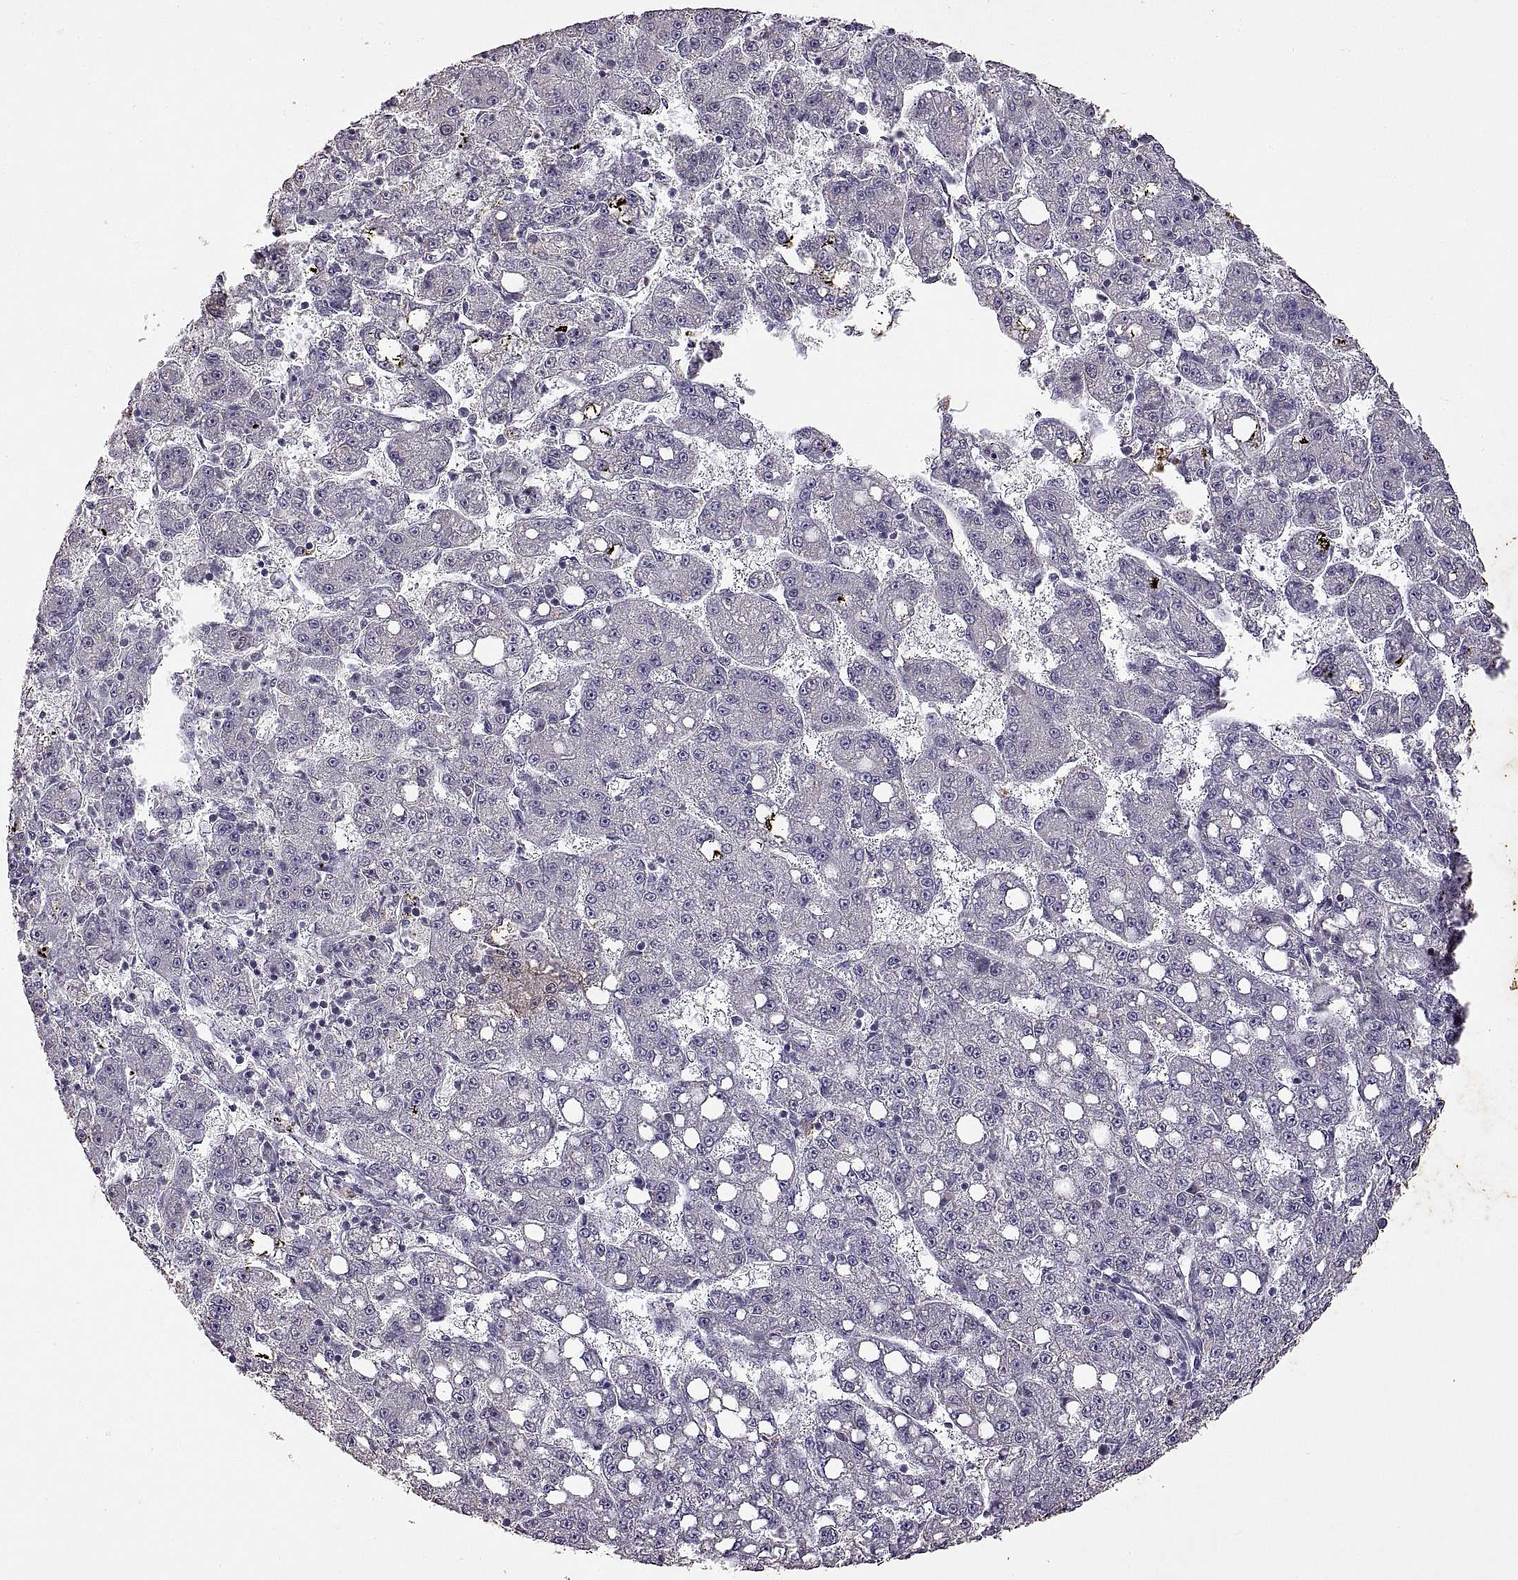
{"staining": {"intensity": "negative", "quantity": "none", "location": "none"}, "tissue": "liver cancer", "cell_type": "Tumor cells", "image_type": "cancer", "snomed": [{"axis": "morphology", "description": "Carcinoma, Hepatocellular, NOS"}, {"axis": "topography", "description": "Liver"}], "caption": "Liver cancer (hepatocellular carcinoma) was stained to show a protein in brown. There is no significant positivity in tumor cells.", "gene": "DEFB136", "patient": {"sex": "female", "age": 65}}